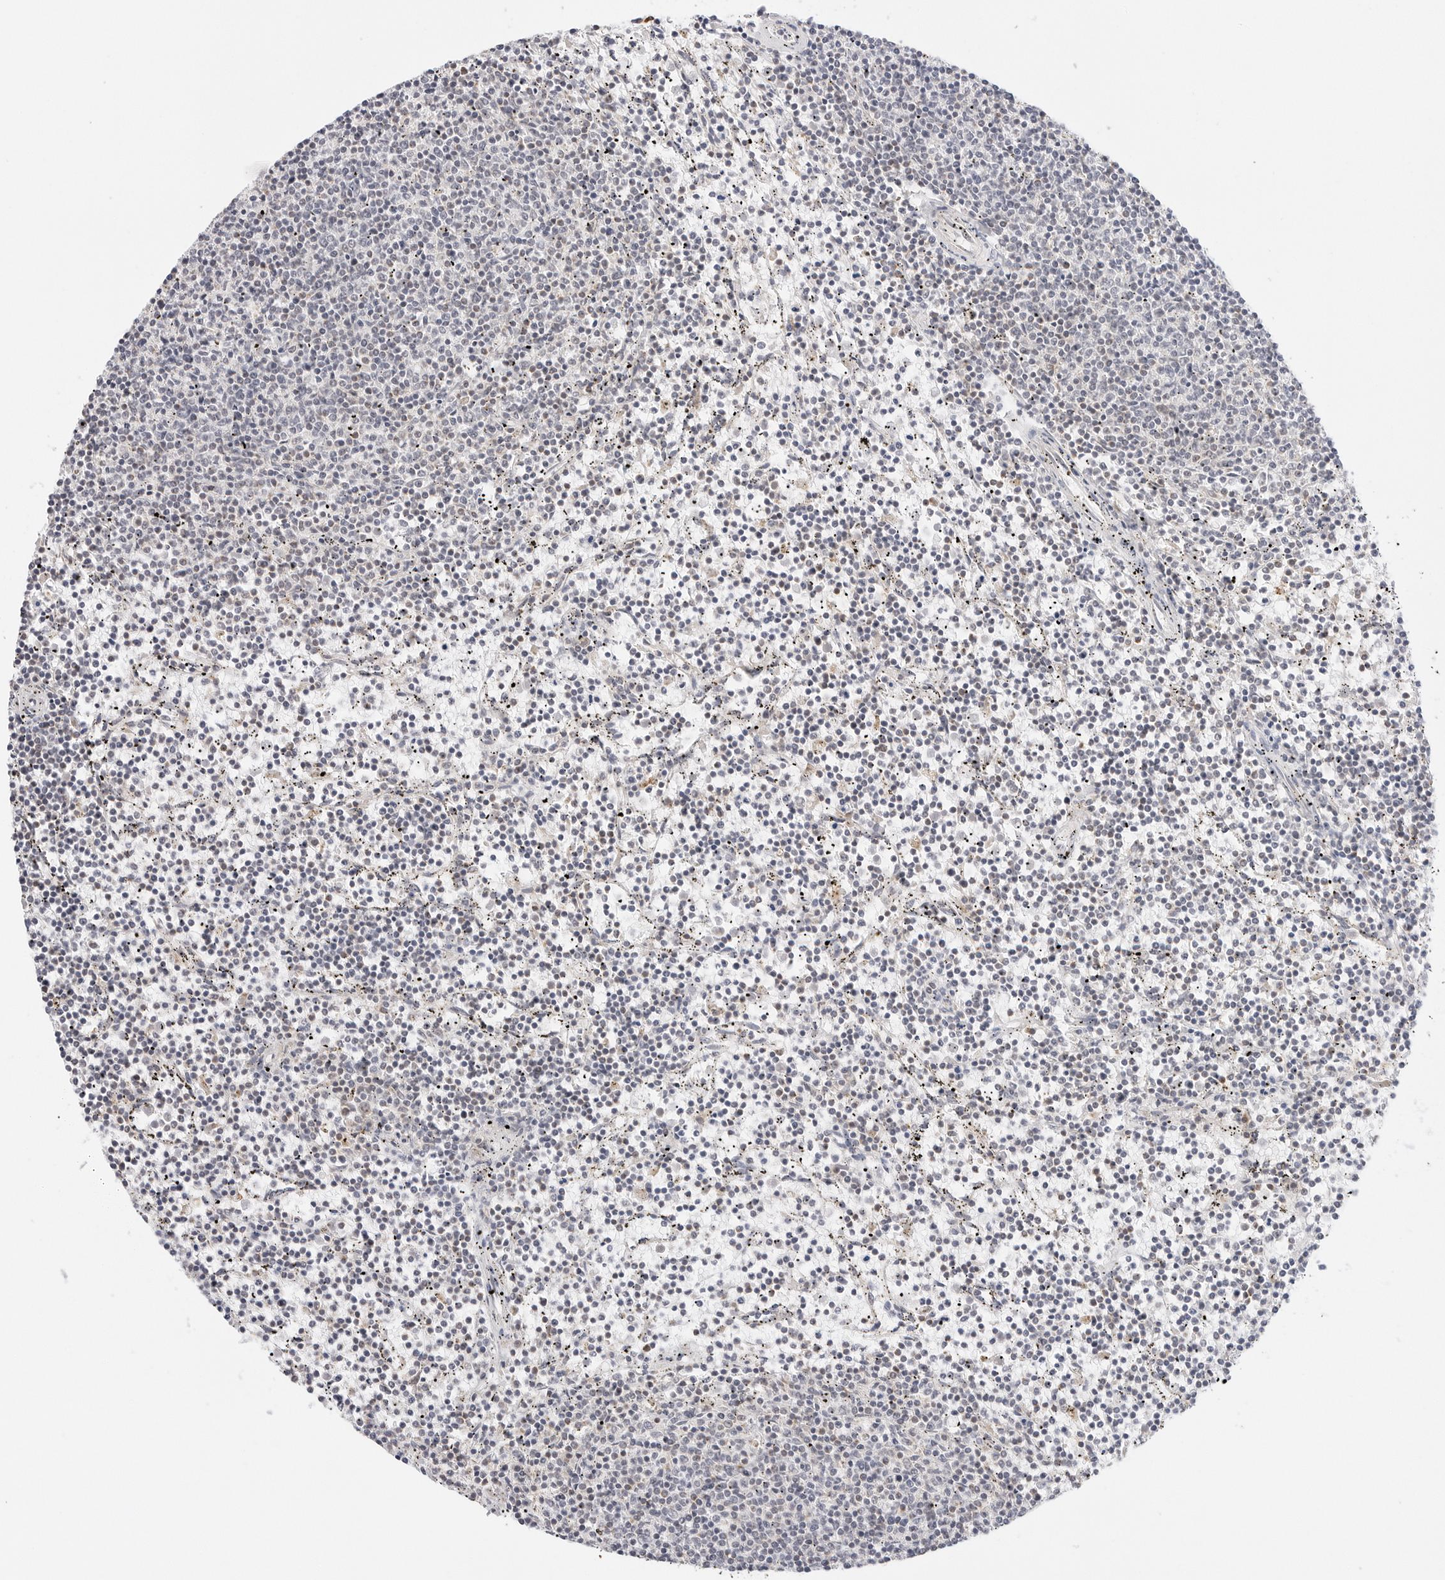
{"staining": {"intensity": "negative", "quantity": "none", "location": "none"}, "tissue": "lymphoma", "cell_type": "Tumor cells", "image_type": "cancer", "snomed": [{"axis": "morphology", "description": "Malignant lymphoma, non-Hodgkin's type, Low grade"}, {"axis": "topography", "description": "Spleen"}], "caption": "IHC histopathology image of malignant lymphoma, non-Hodgkin's type (low-grade) stained for a protein (brown), which demonstrates no positivity in tumor cells. The staining was performed using DAB (3,3'-diaminobenzidine) to visualize the protein expression in brown, while the nuclei were stained in blue with hematoxylin (Magnification: 20x).", "gene": "GORAB", "patient": {"sex": "female", "age": 50}}